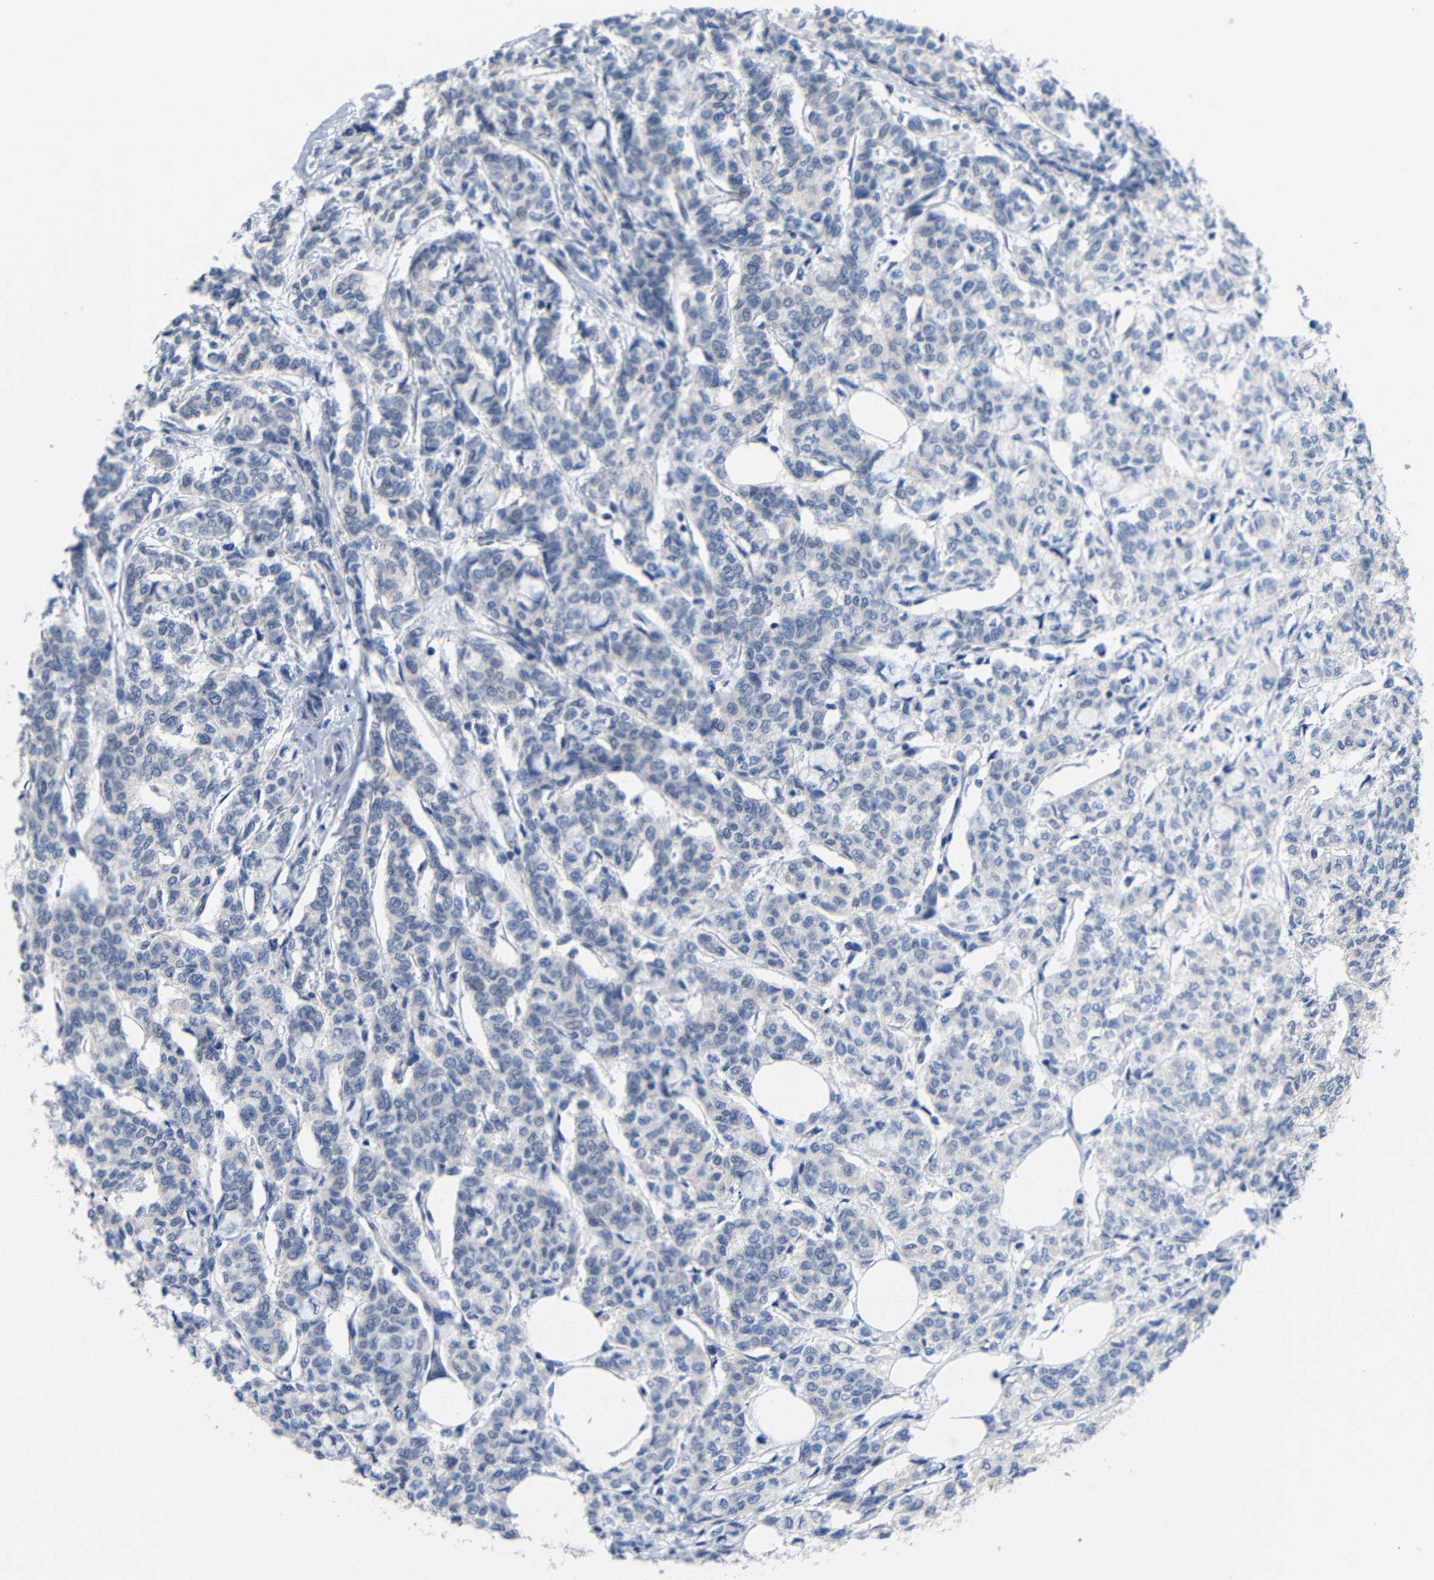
{"staining": {"intensity": "negative", "quantity": "none", "location": "none"}, "tissue": "breast cancer", "cell_type": "Tumor cells", "image_type": "cancer", "snomed": [{"axis": "morphology", "description": "Lobular carcinoma"}, {"axis": "topography", "description": "Breast"}], "caption": "Tumor cells show no significant staining in breast cancer (lobular carcinoma).", "gene": "CMTM1", "patient": {"sex": "female", "age": 60}}